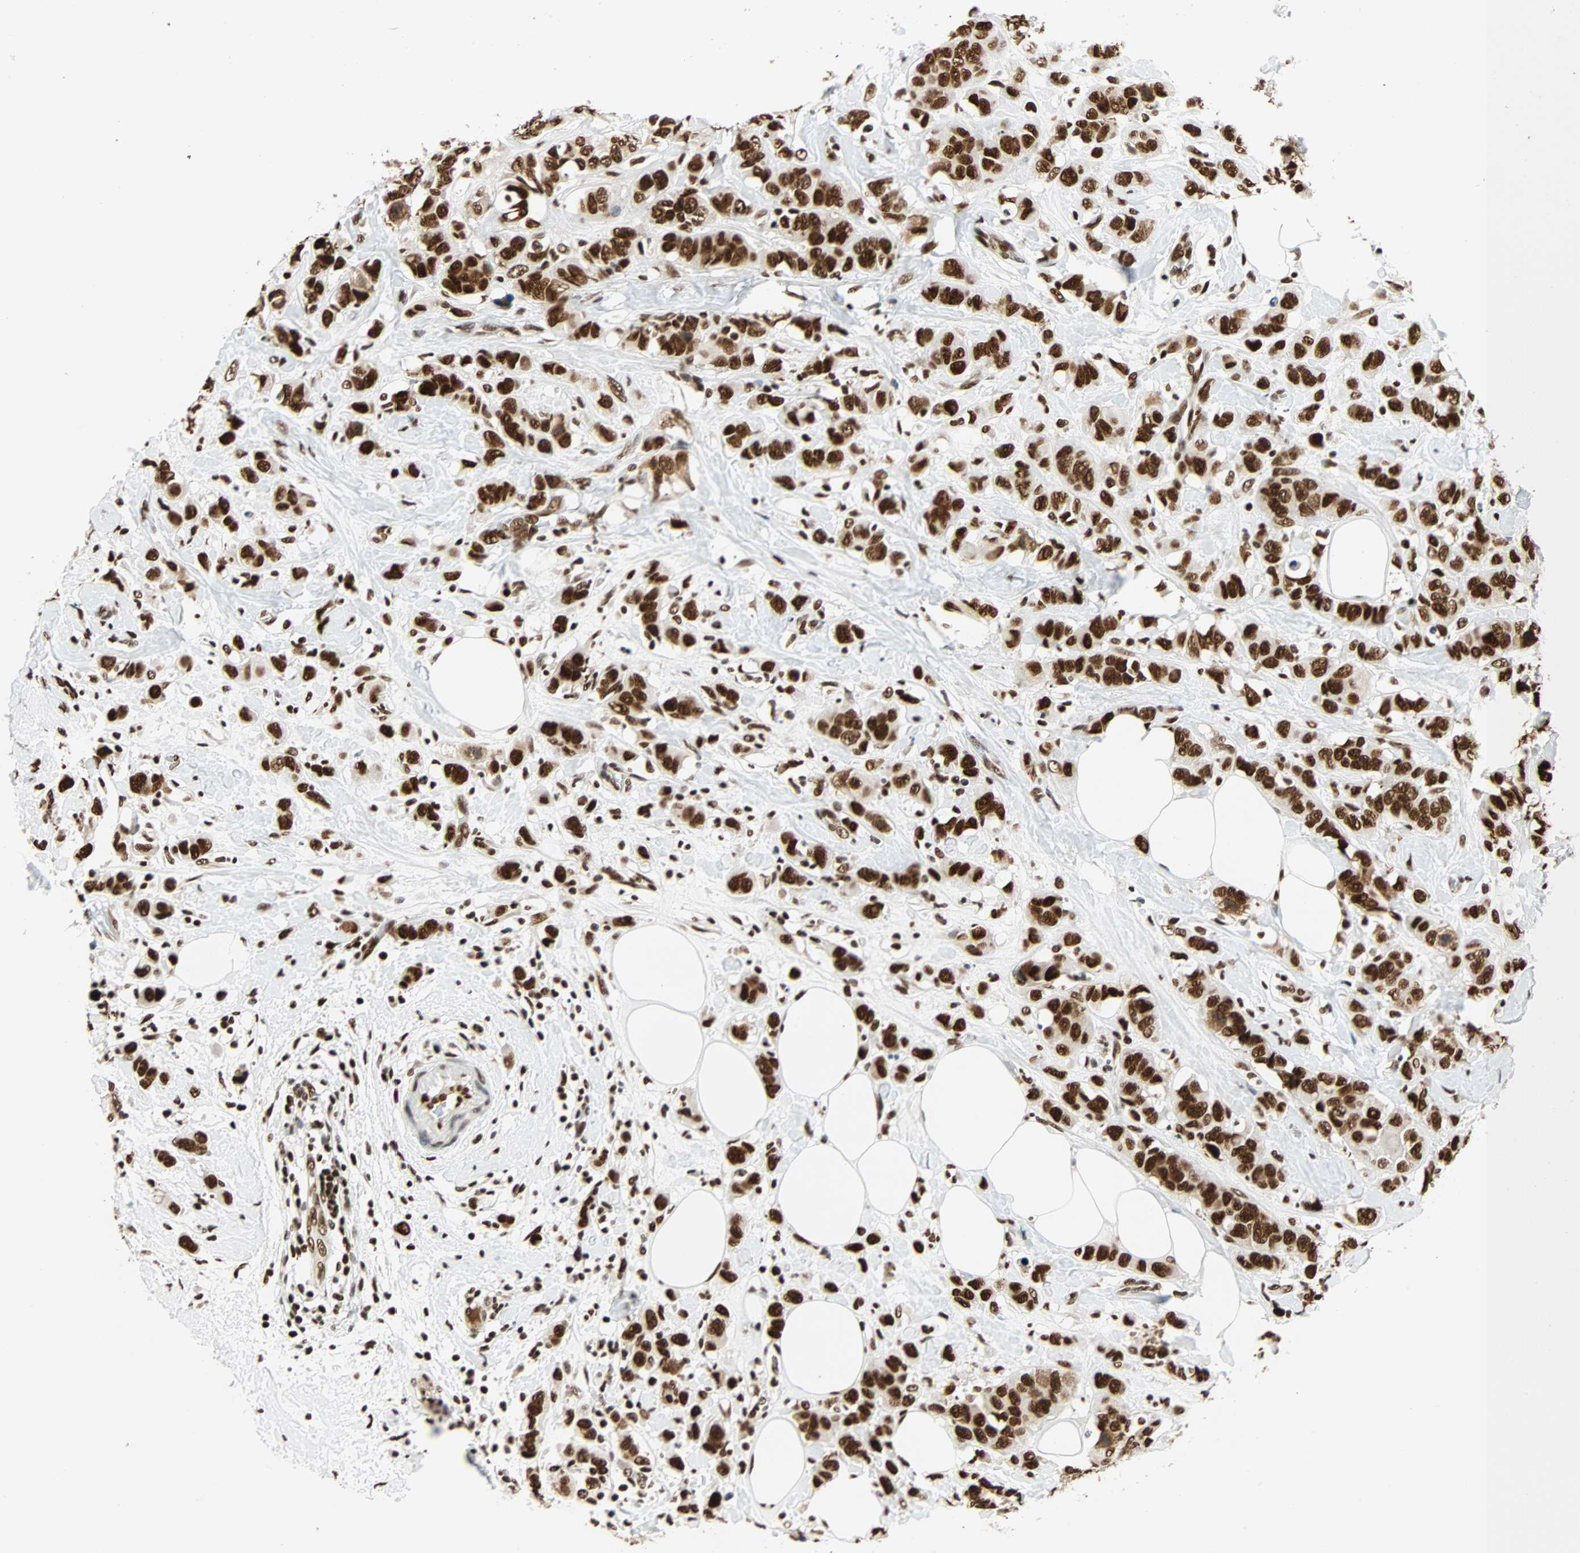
{"staining": {"intensity": "strong", "quantity": ">75%", "location": "nuclear"}, "tissue": "breast cancer", "cell_type": "Tumor cells", "image_type": "cancer", "snomed": [{"axis": "morphology", "description": "Normal tissue, NOS"}, {"axis": "morphology", "description": "Duct carcinoma"}, {"axis": "topography", "description": "Breast"}], "caption": "Strong nuclear staining is seen in about >75% of tumor cells in intraductal carcinoma (breast).", "gene": "CDK12", "patient": {"sex": "female", "age": 50}}